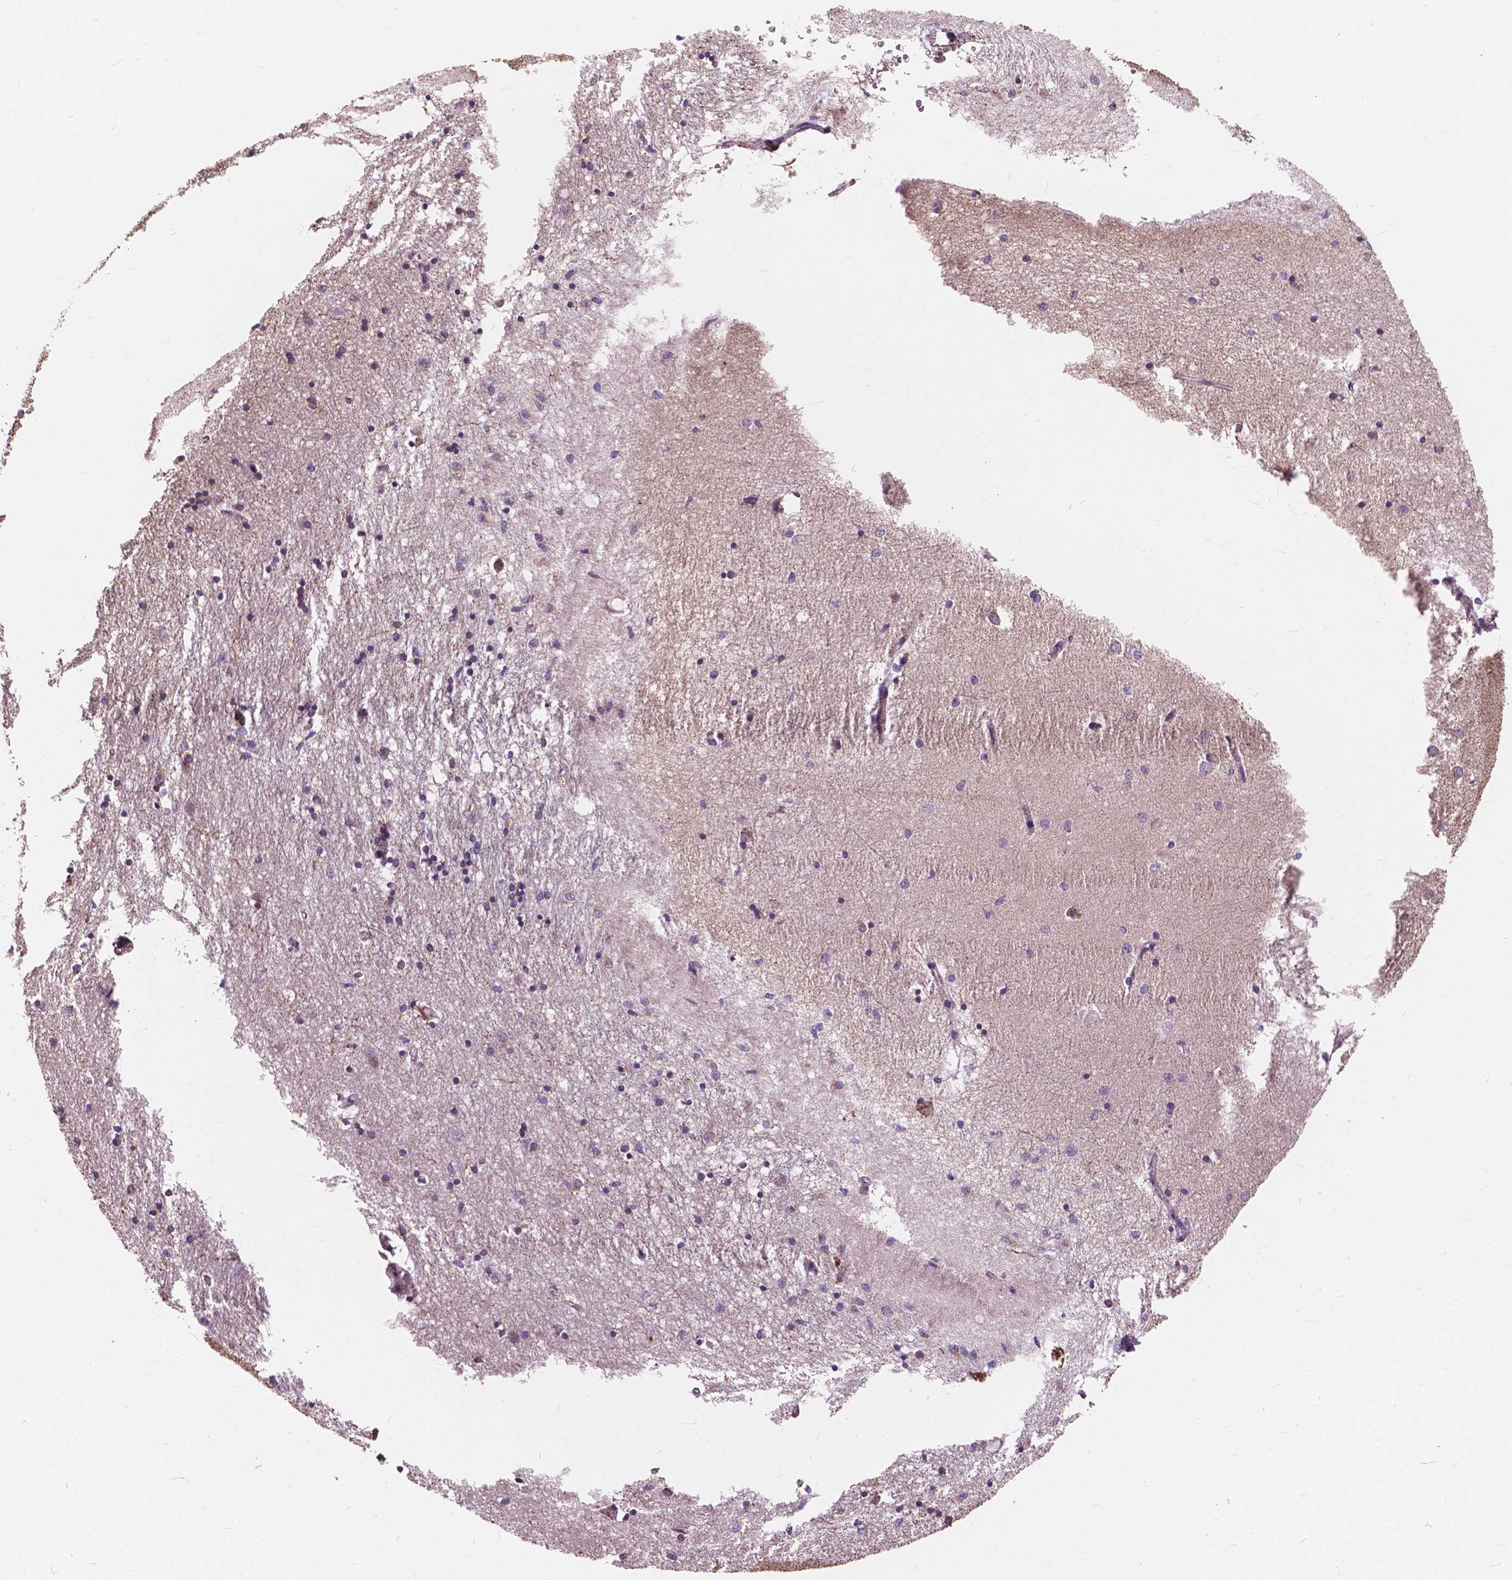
{"staining": {"intensity": "weak", "quantity": "<25%", "location": "cytoplasmic/membranous"}, "tissue": "hippocampus", "cell_type": "Glial cells", "image_type": "normal", "snomed": [{"axis": "morphology", "description": "Normal tissue, NOS"}, {"axis": "topography", "description": "Lateral ventricle wall"}, {"axis": "topography", "description": "Hippocampus"}], "caption": "The immunohistochemistry (IHC) micrograph has no significant expression in glial cells of hippocampus.", "gene": "SCOC", "patient": {"sex": "female", "age": 63}}